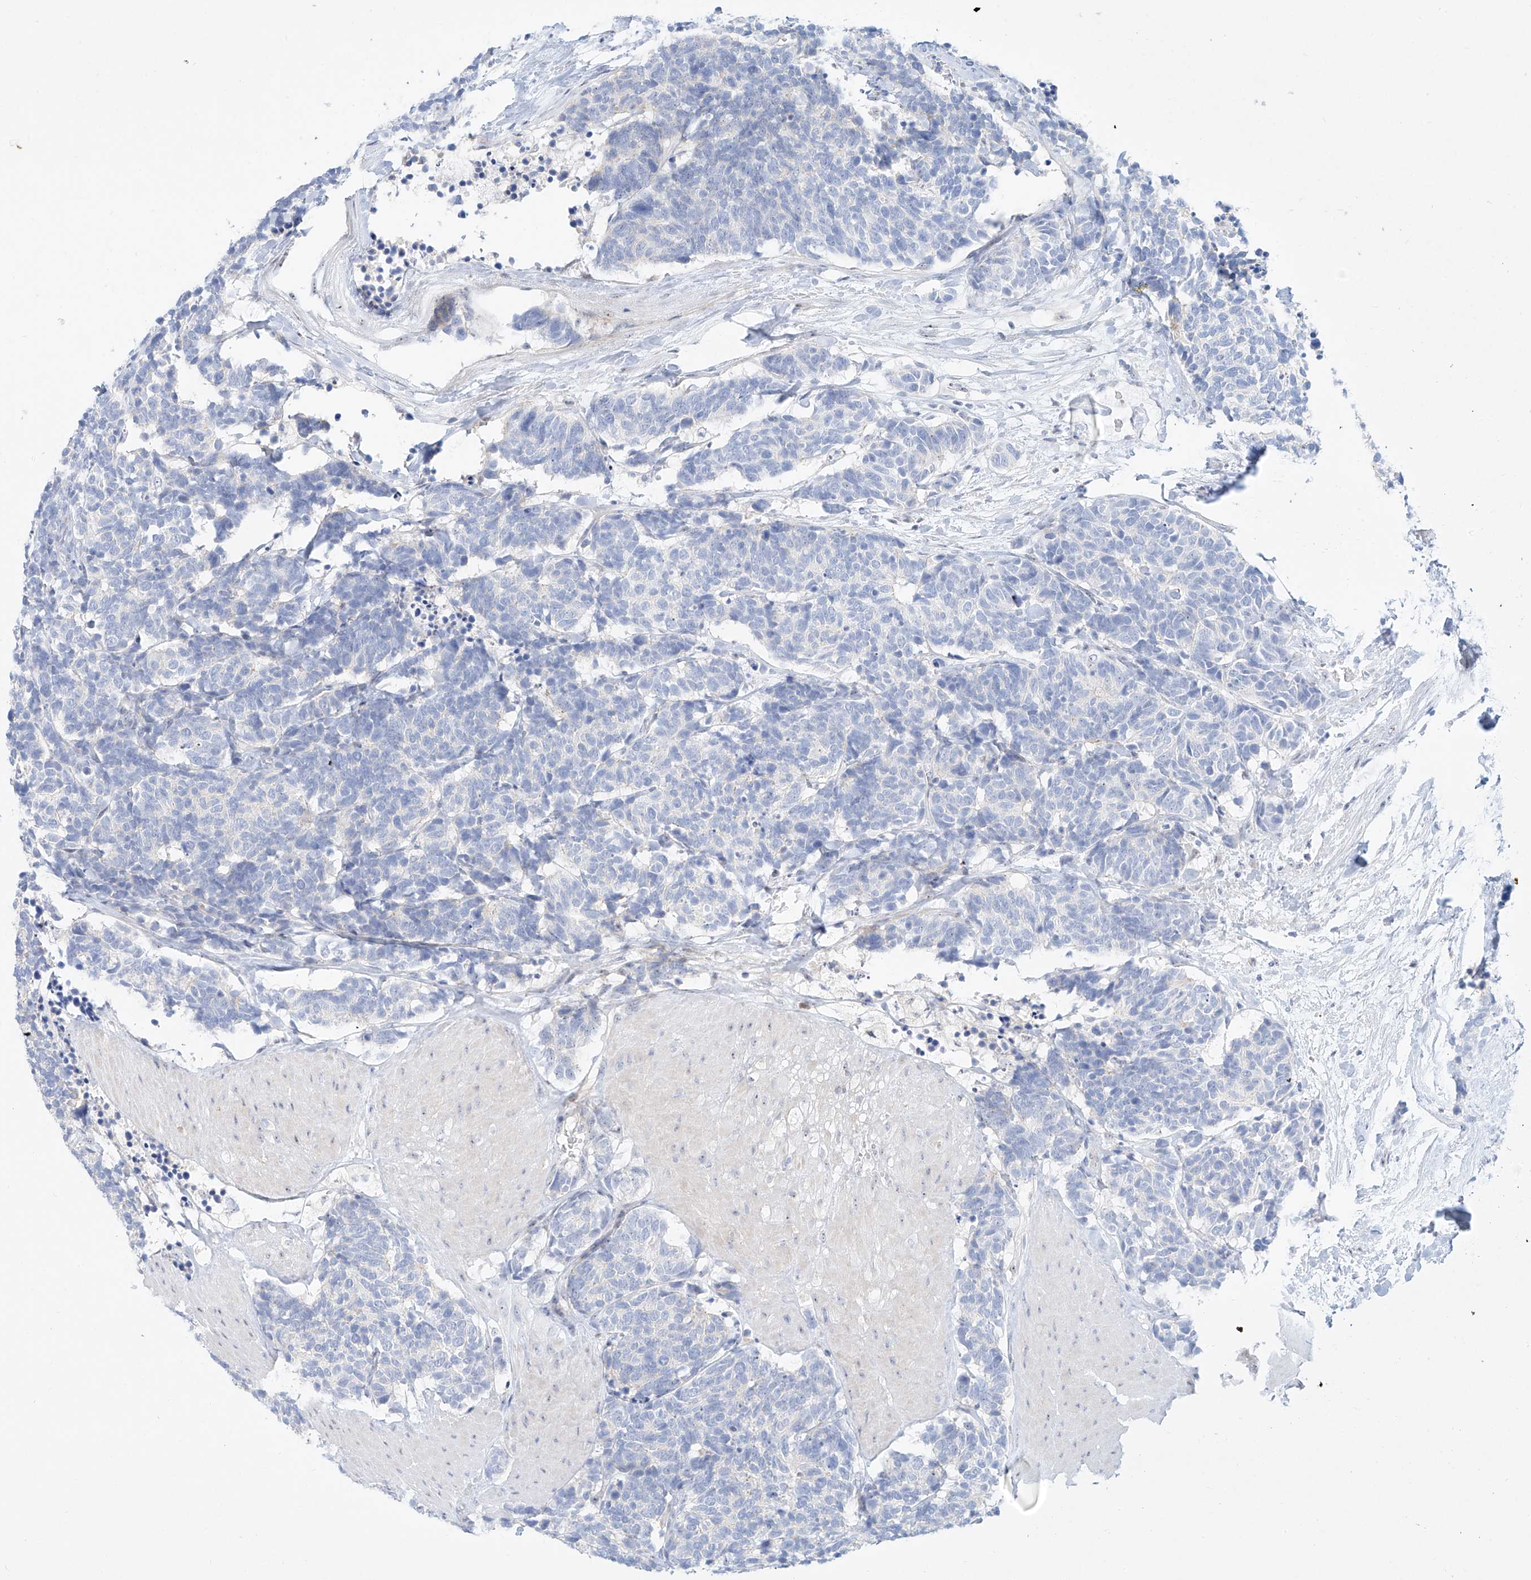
{"staining": {"intensity": "negative", "quantity": "none", "location": "none"}, "tissue": "carcinoid", "cell_type": "Tumor cells", "image_type": "cancer", "snomed": [{"axis": "morphology", "description": "Carcinoma, NOS"}, {"axis": "morphology", "description": "Carcinoid, malignant, NOS"}, {"axis": "topography", "description": "Urinary bladder"}], "caption": "This is a micrograph of IHC staining of carcinoid (malignant), which shows no positivity in tumor cells.", "gene": "SNU13", "patient": {"sex": "male", "age": 57}}